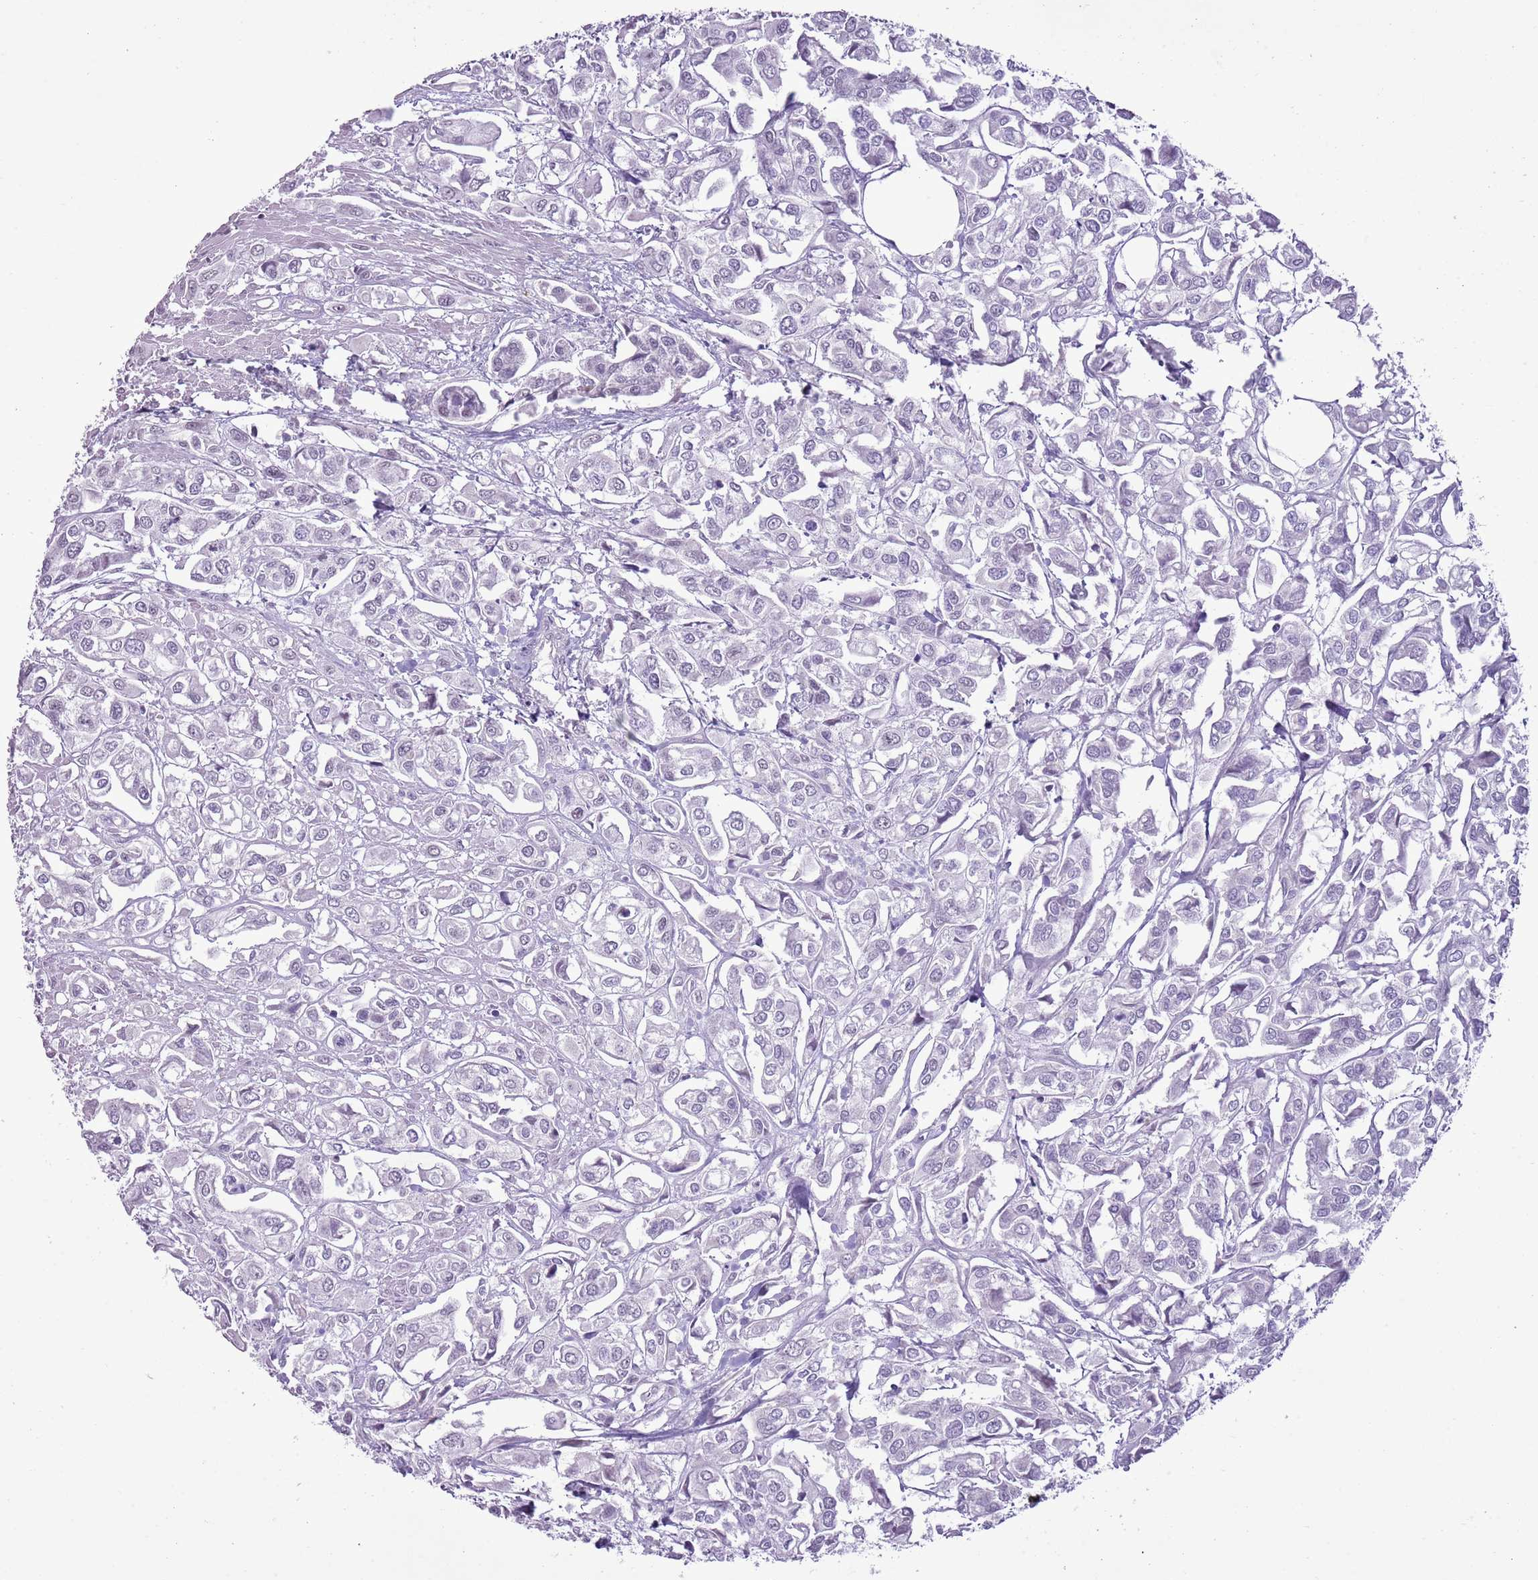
{"staining": {"intensity": "negative", "quantity": "none", "location": "none"}, "tissue": "urothelial cancer", "cell_type": "Tumor cells", "image_type": "cancer", "snomed": [{"axis": "morphology", "description": "Urothelial carcinoma, High grade"}, {"axis": "topography", "description": "Urinary bladder"}], "caption": "This is an IHC micrograph of human urothelial cancer. There is no positivity in tumor cells.", "gene": "RPL3L", "patient": {"sex": "male", "age": 67}}